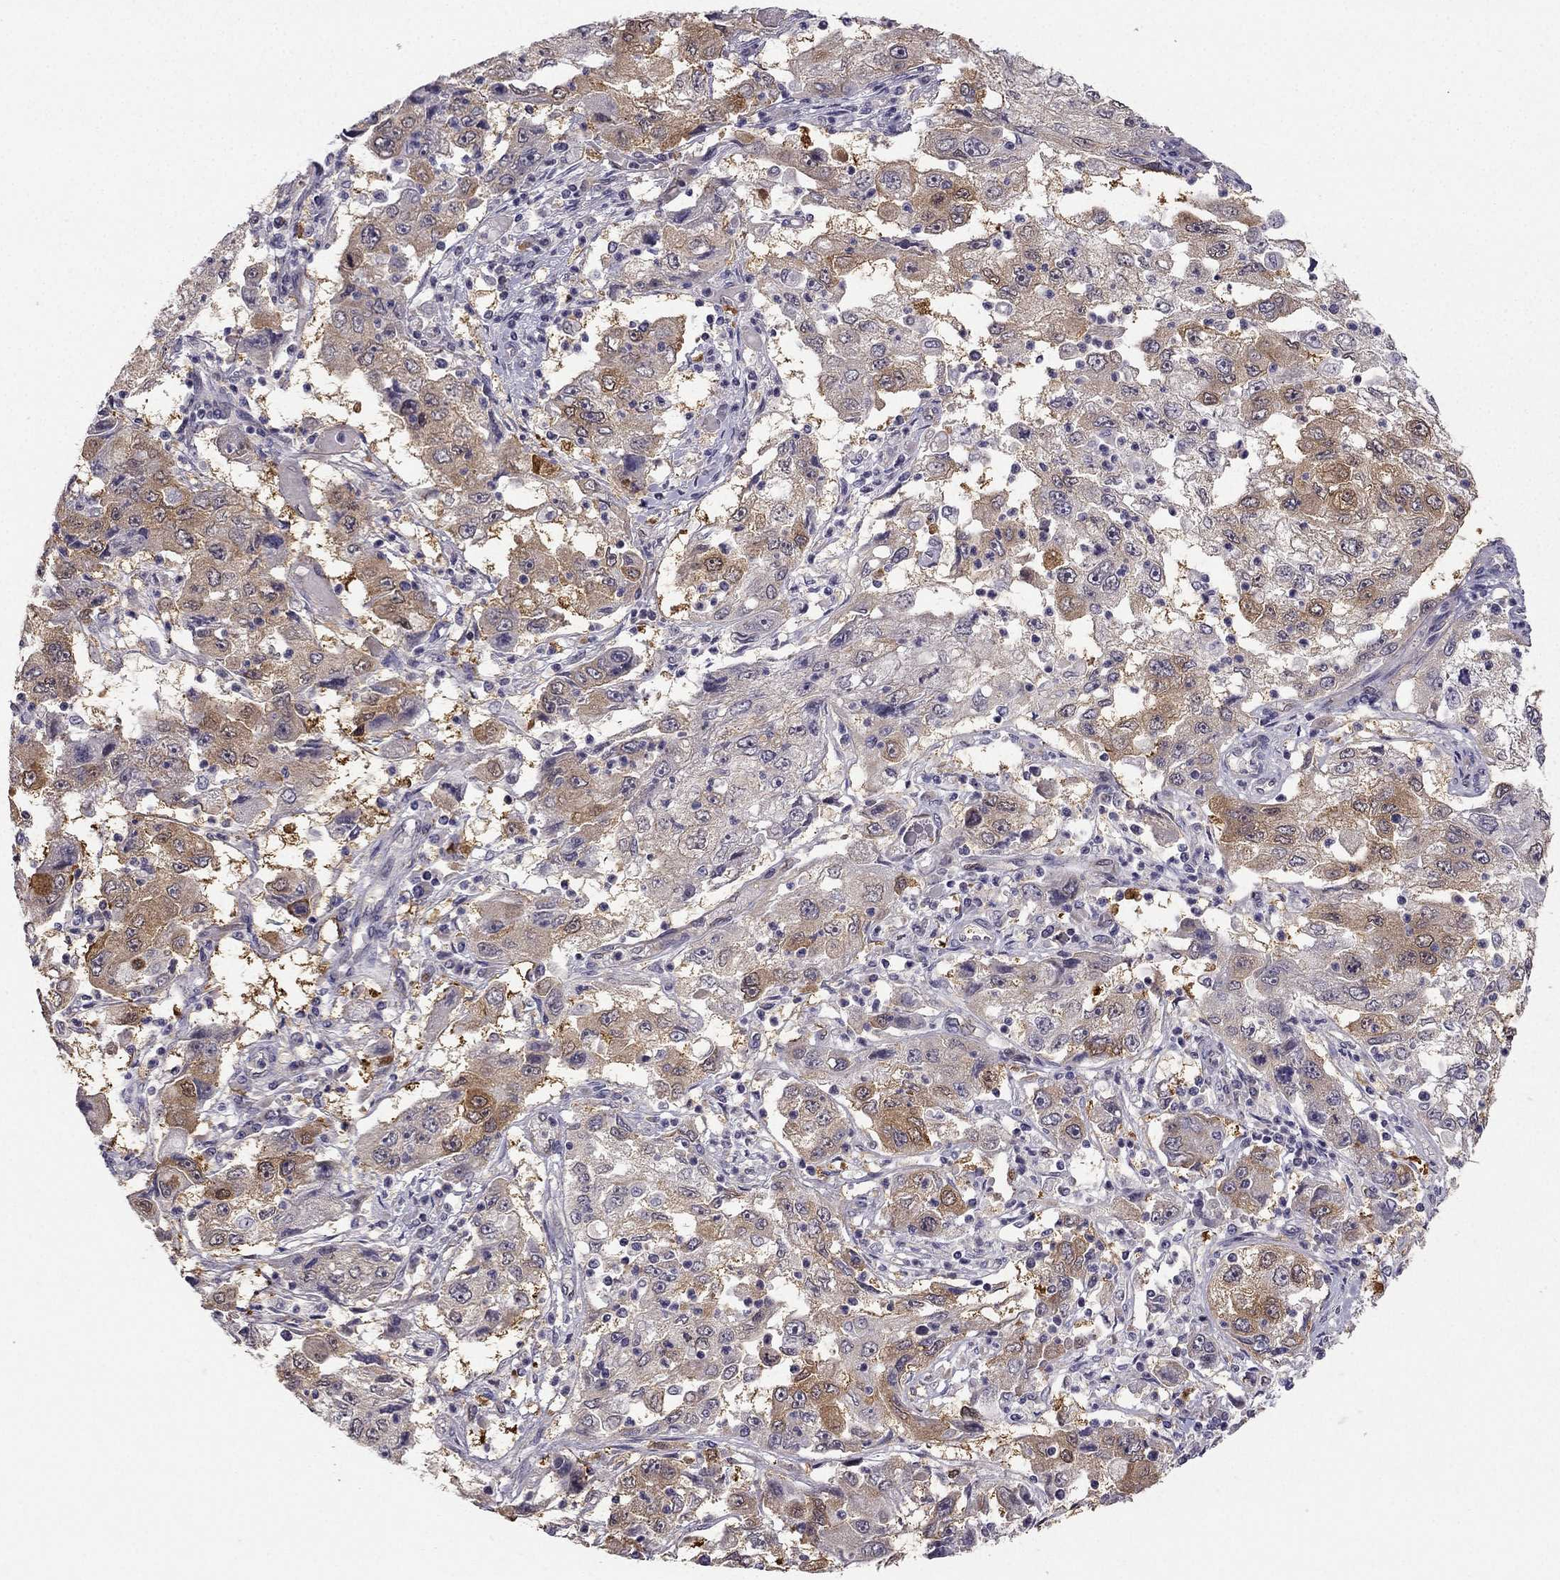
{"staining": {"intensity": "weak", "quantity": "25%-75%", "location": "cytoplasmic/membranous"}, "tissue": "cervical cancer", "cell_type": "Tumor cells", "image_type": "cancer", "snomed": [{"axis": "morphology", "description": "Squamous cell carcinoma, NOS"}, {"axis": "topography", "description": "Cervix"}], "caption": "A low amount of weak cytoplasmic/membranous staining is seen in approximately 25%-75% of tumor cells in cervical cancer (squamous cell carcinoma) tissue.", "gene": "NQO1", "patient": {"sex": "female", "age": 36}}